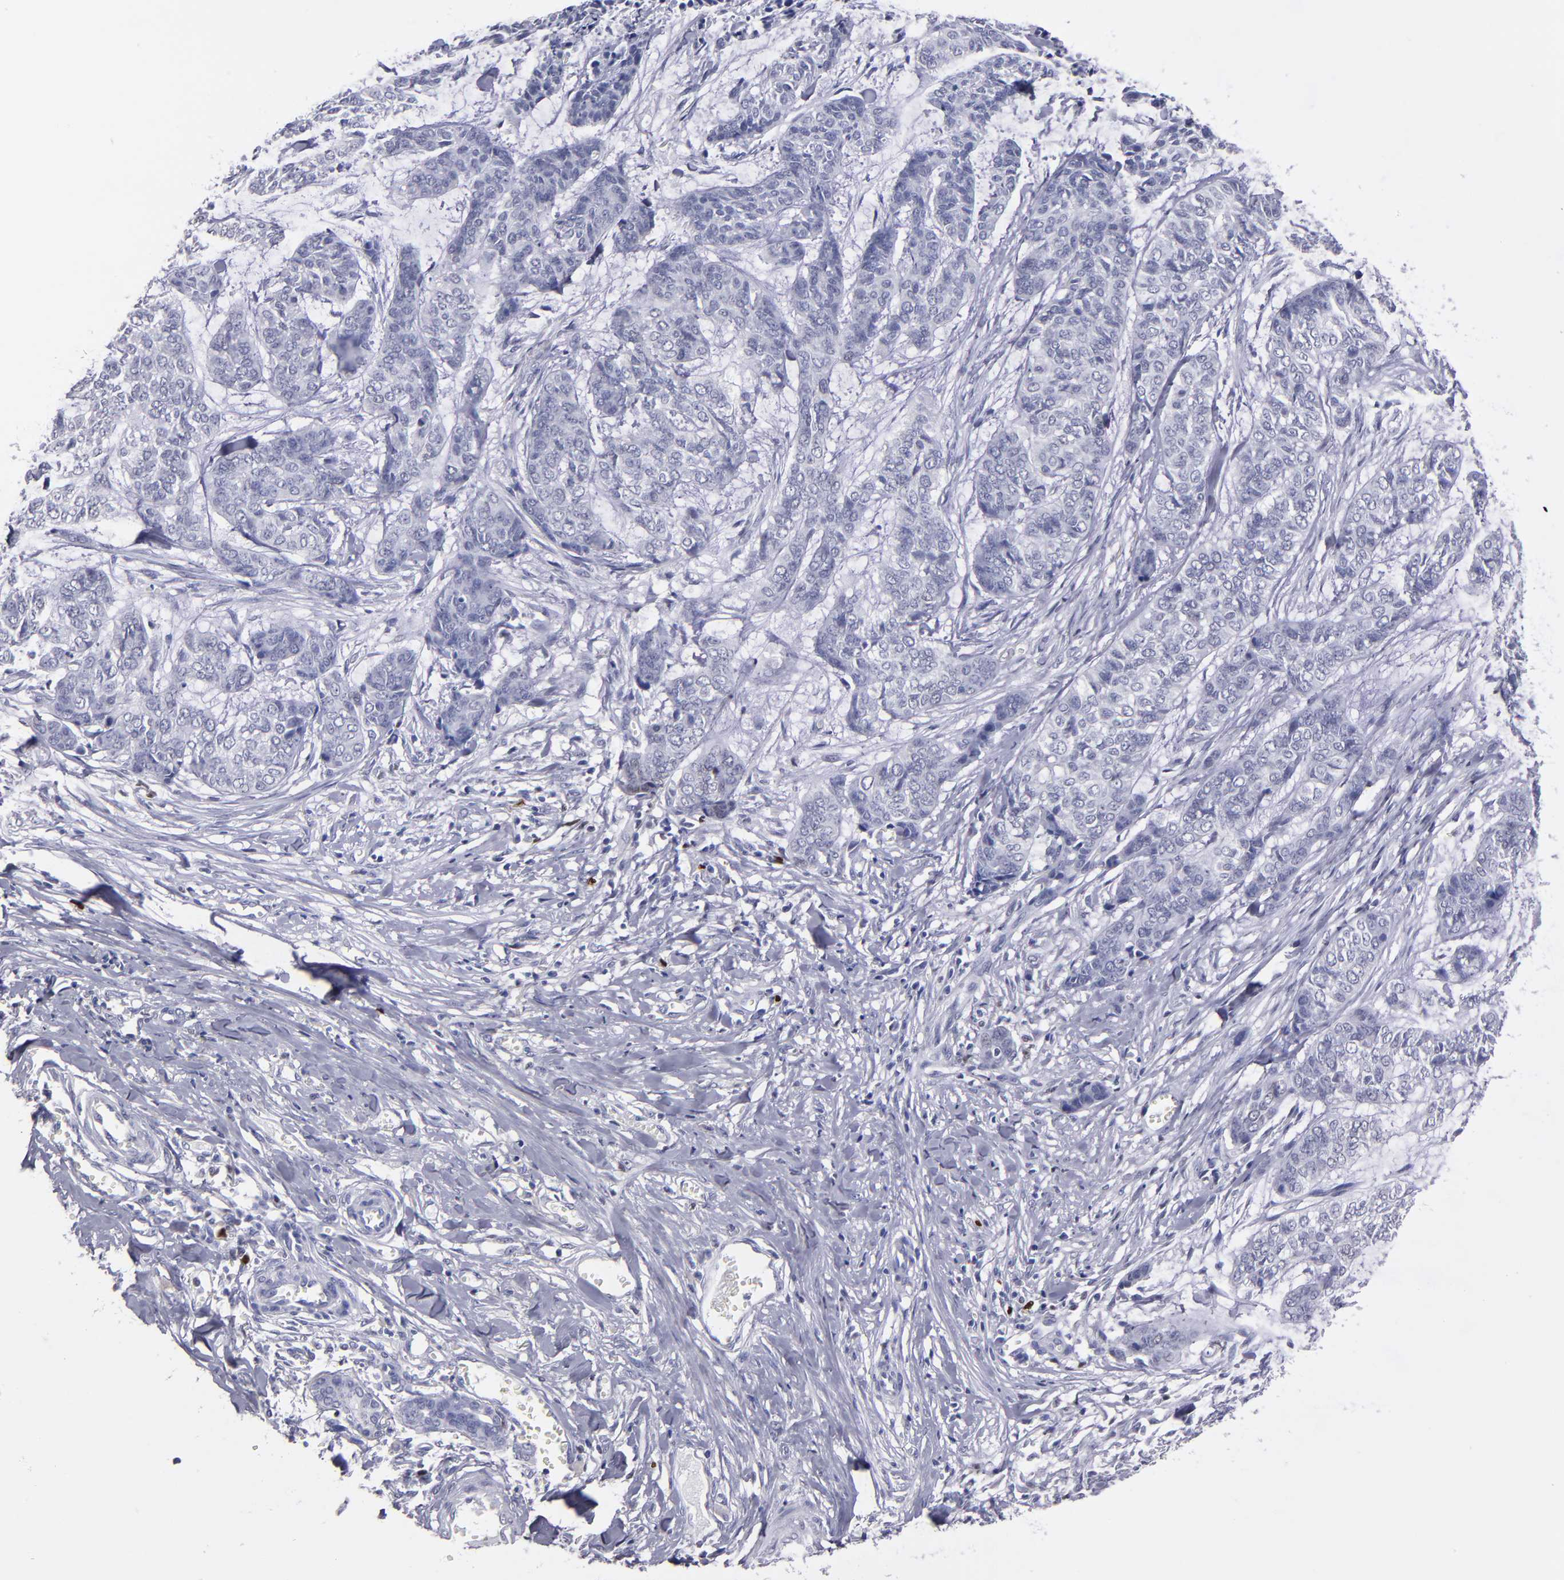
{"staining": {"intensity": "negative", "quantity": "none", "location": "none"}, "tissue": "skin cancer", "cell_type": "Tumor cells", "image_type": "cancer", "snomed": [{"axis": "morphology", "description": "Basal cell carcinoma"}, {"axis": "topography", "description": "Skin"}], "caption": "Skin cancer was stained to show a protein in brown. There is no significant positivity in tumor cells.", "gene": "IRF8", "patient": {"sex": "female", "age": 64}}